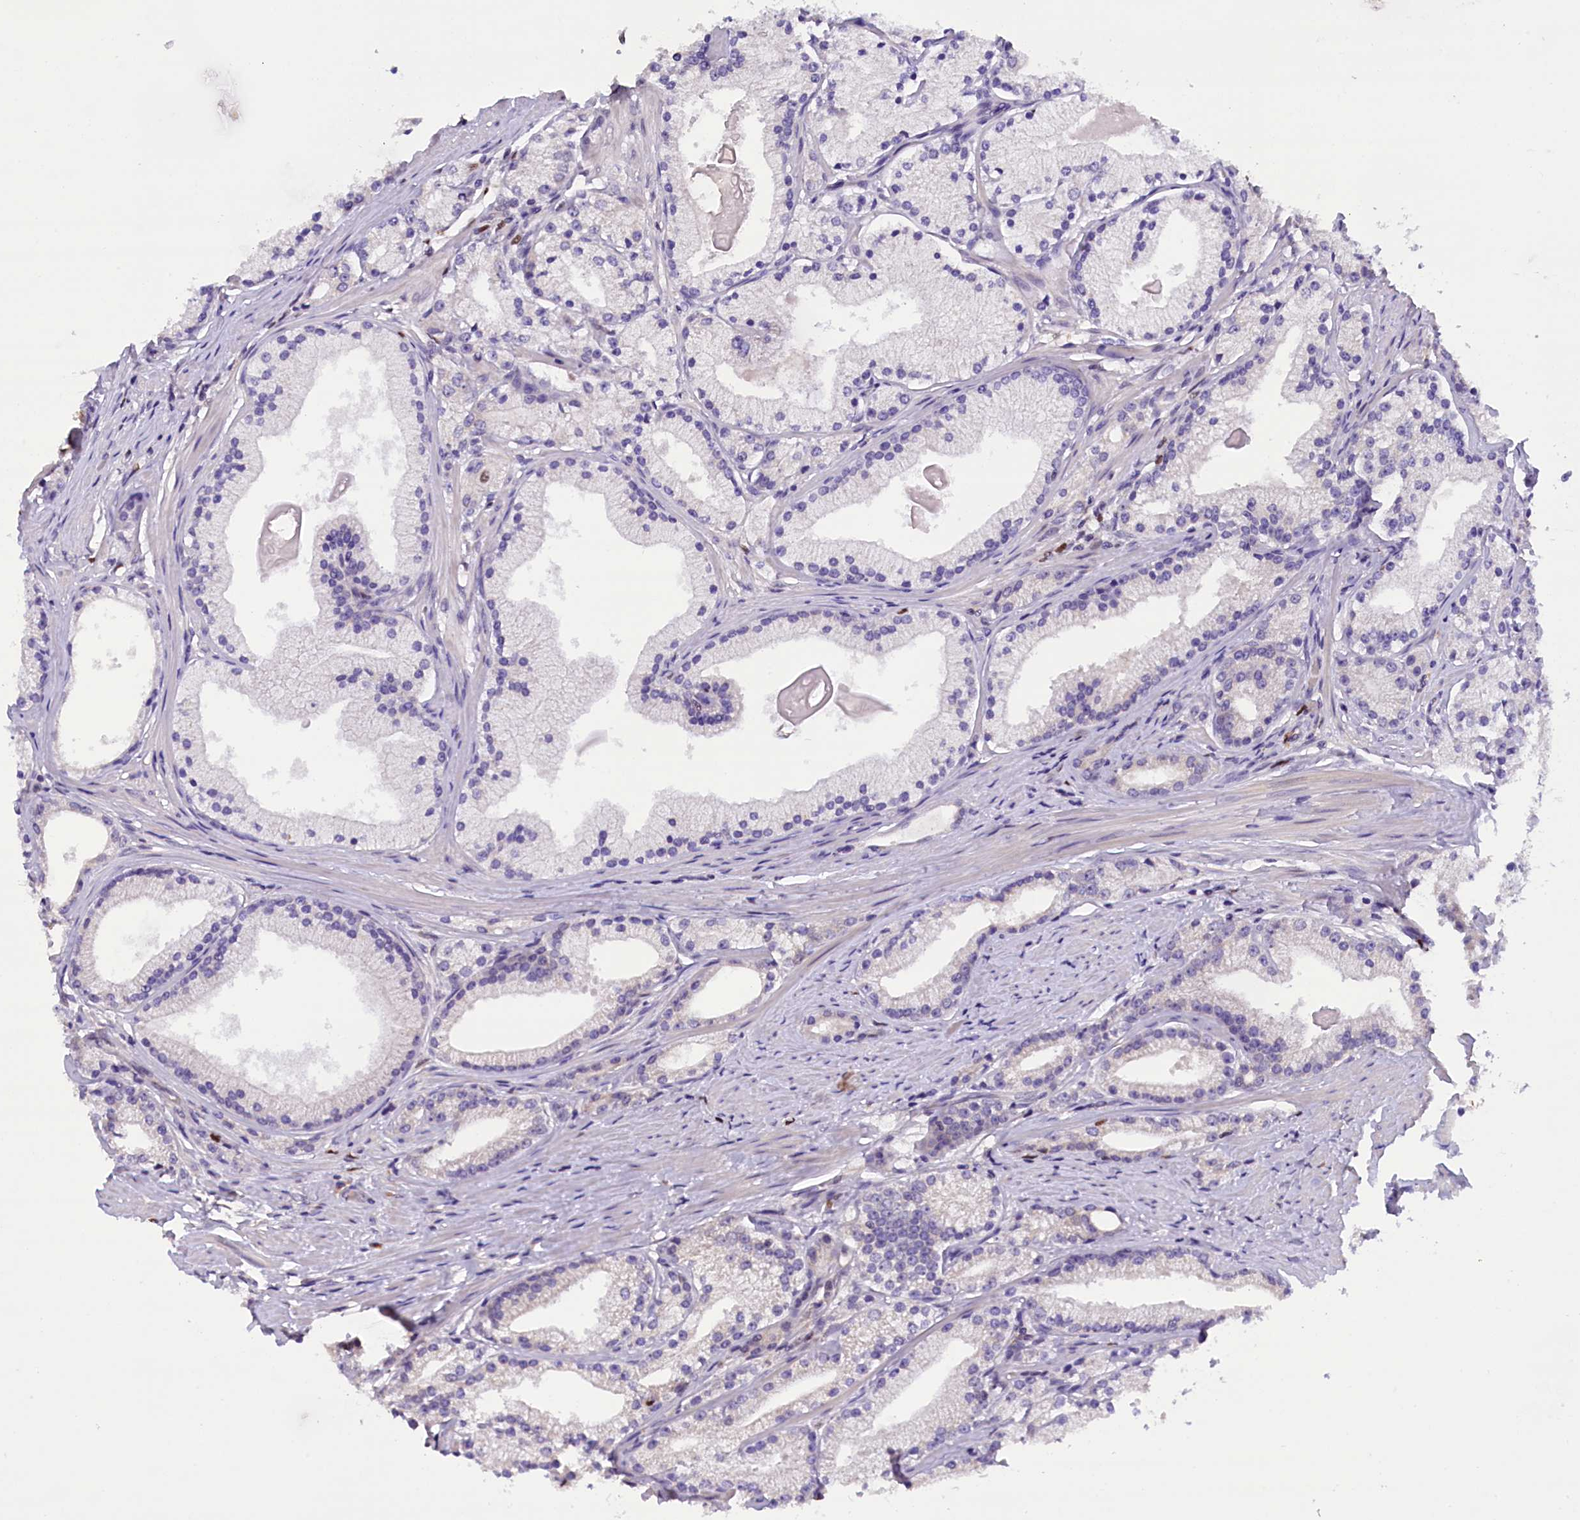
{"staining": {"intensity": "weak", "quantity": "<25%", "location": "nuclear"}, "tissue": "prostate cancer", "cell_type": "Tumor cells", "image_type": "cancer", "snomed": [{"axis": "morphology", "description": "Adenocarcinoma, Low grade"}, {"axis": "topography", "description": "Prostate"}], "caption": "There is no significant positivity in tumor cells of prostate cancer (low-grade adenocarcinoma).", "gene": "BTBD9", "patient": {"sex": "male", "age": 57}}